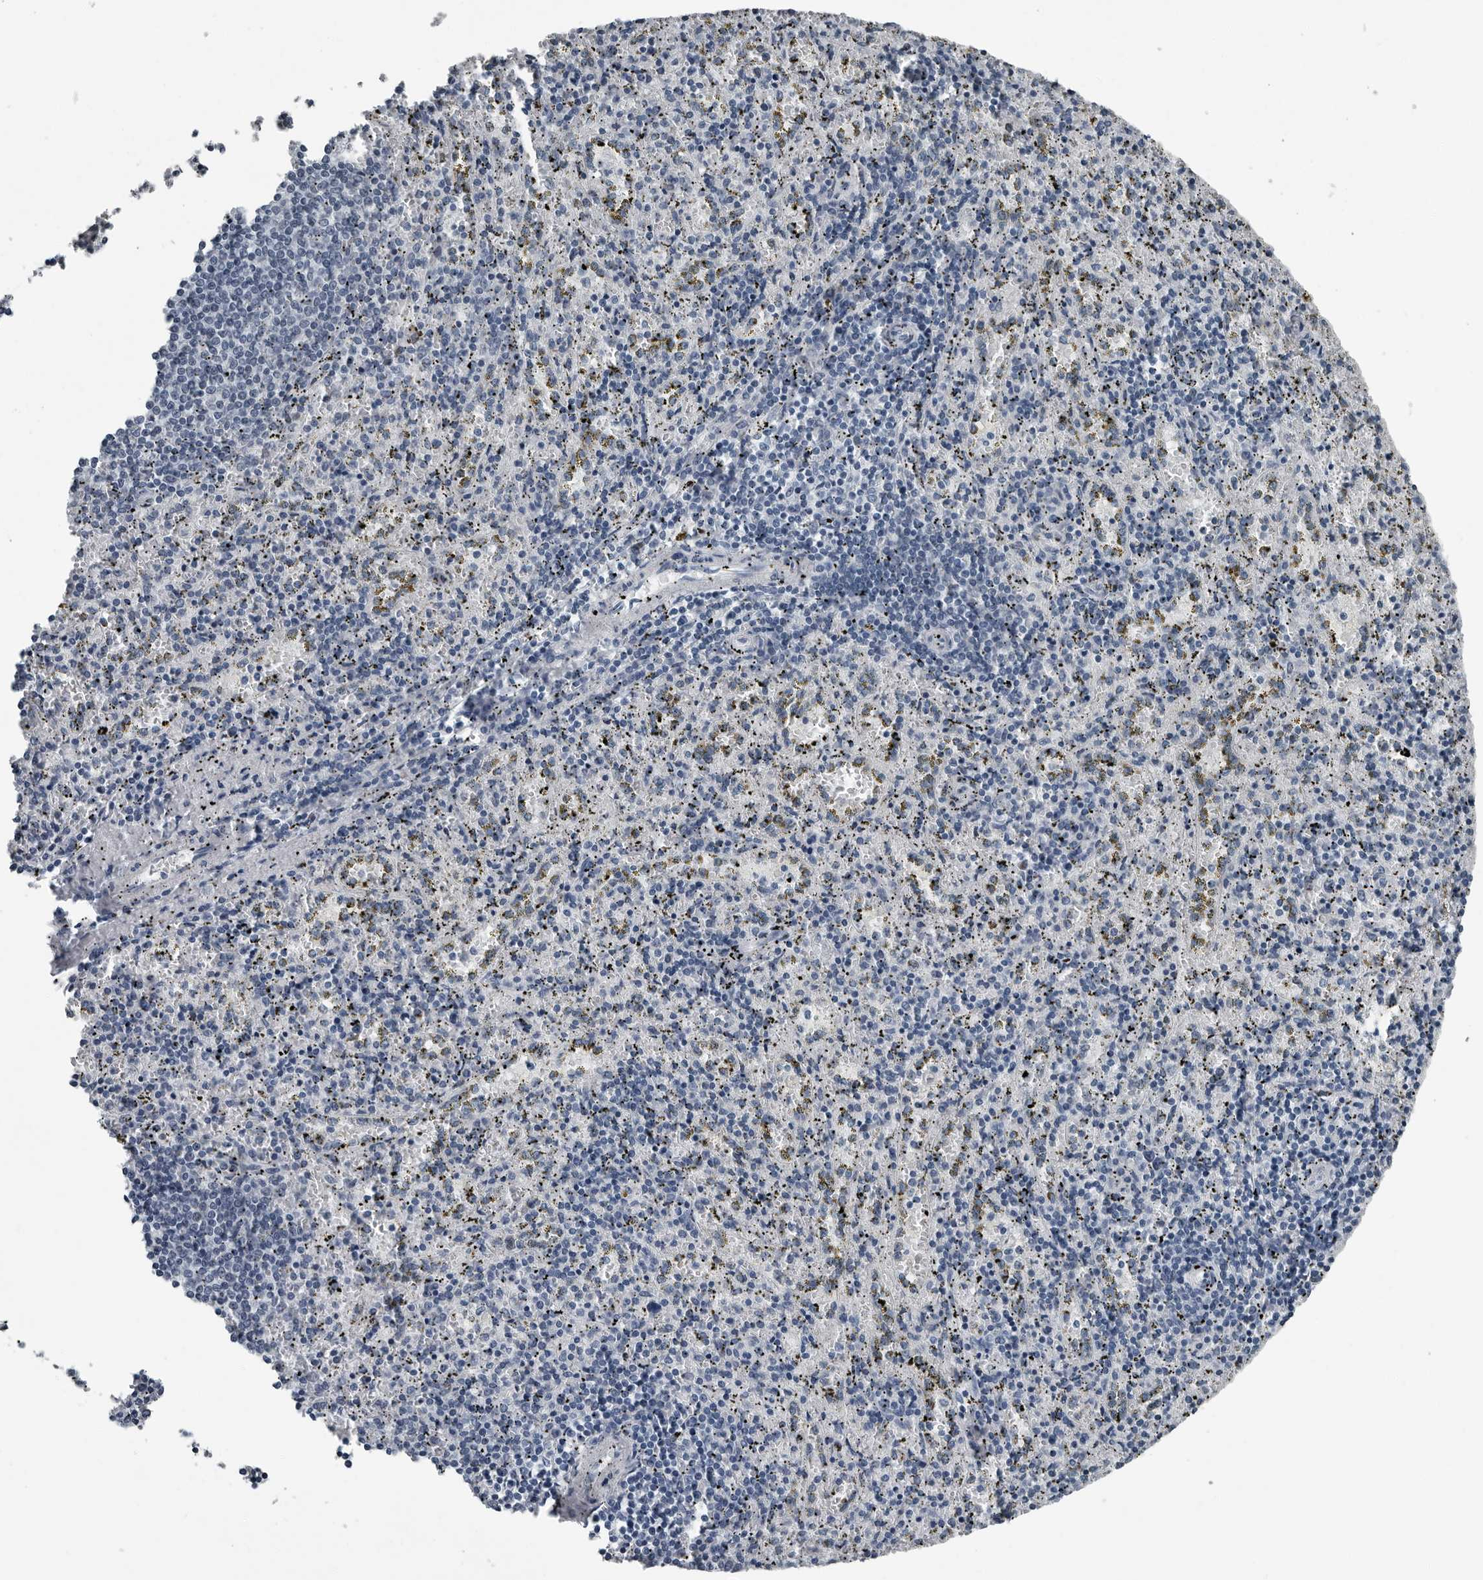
{"staining": {"intensity": "negative", "quantity": "none", "location": "none"}, "tissue": "spleen", "cell_type": "Cells in red pulp", "image_type": "normal", "snomed": [{"axis": "morphology", "description": "Normal tissue, NOS"}, {"axis": "topography", "description": "Spleen"}], "caption": "Immunohistochemistry (IHC) of normal spleen exhibits no expression in cells in red pulp. Brightfield microscopy of IHC stained with DAB (3,3'-diaminobenzidine) (brown) and hematoxylin (blue), captured at high magnification.", "gene": "PDCD11", "patient": {"sex": "male", "age": 11}}